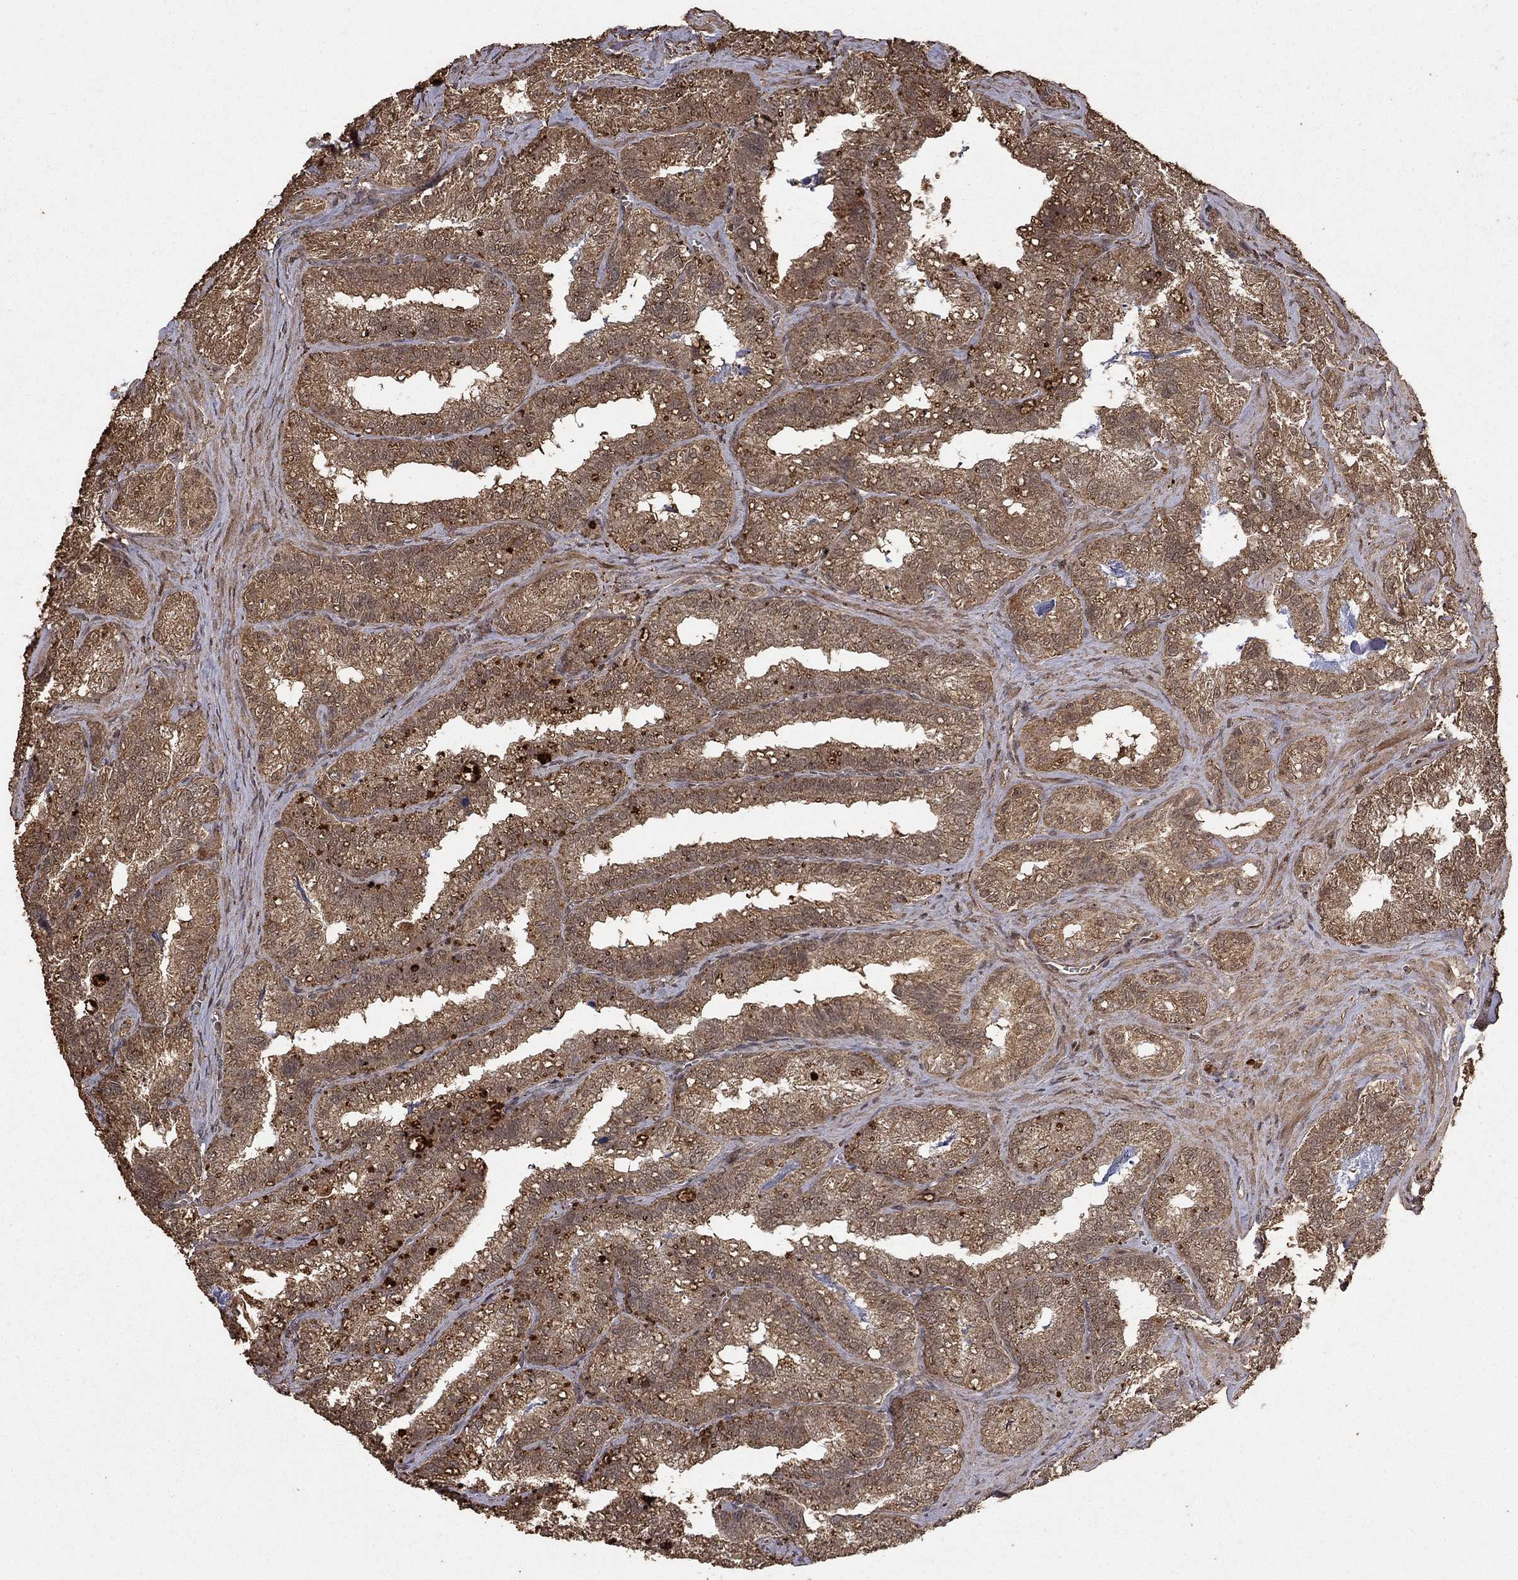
{"staining": {"intensity": "moderate", "quantity": ">75%", "location": "cytoplasmic/membranous"}, "tissue": "seminal vesicle", "cell_type": "Glandular cells", "image_type": "normal", "snomed": [{"axis": "morphology", "description": "Normal tissue, NOS"}, {"axis": "topography", "description": "Seminal veicle"}], "caption": "IHC of unremarkable human seminal vesicle exhibits medium levels of moderate cytoplasmic/membranous expression in approximately >75% of glandular cells. (Brightfield microscopy of DAB IHC at high magnification).", "gene": "PRDM1", "patient": {"sex": "male", "age": 57}}